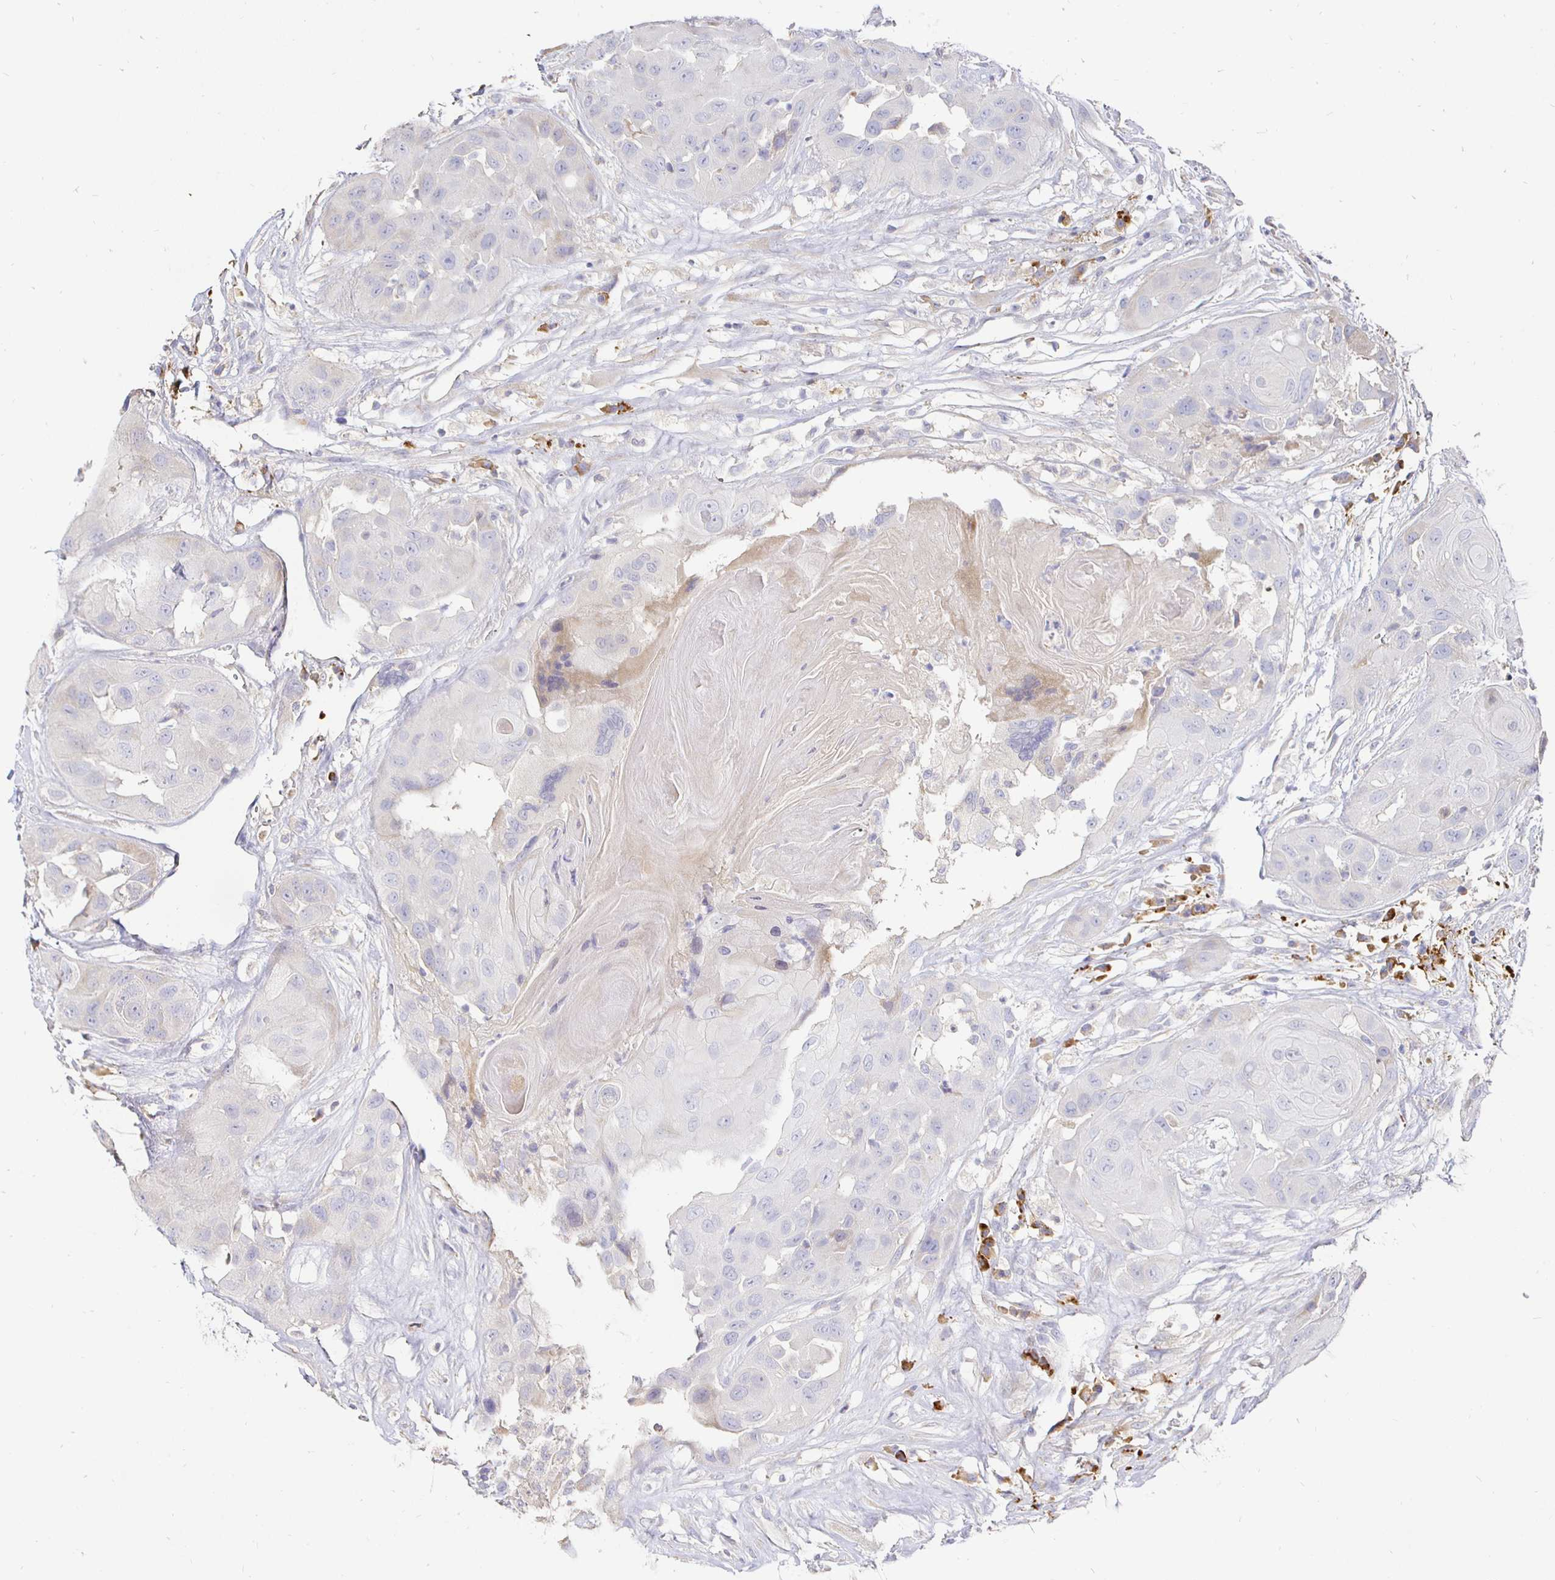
{"staining": {"intensity": "negative", "quantity": "none", "location": "none"}, "tissue": "head and neck cancer", "cell_type": "Tumor cells", "image_type": "cancer", "snomed": [{"axis": "morphology", "description": "Squamous cell carcinoma, NOS"}, {"axis": "topography", "description": "Head-Neck"}], "caption": "Immunohistochemistry (IHC) of human head and neck cancer (squamous cell carcinoma) exhibits no positivity in tumor cells.", "gene": "CXCR3", "patient": {"sex": "male", "age": 83}}